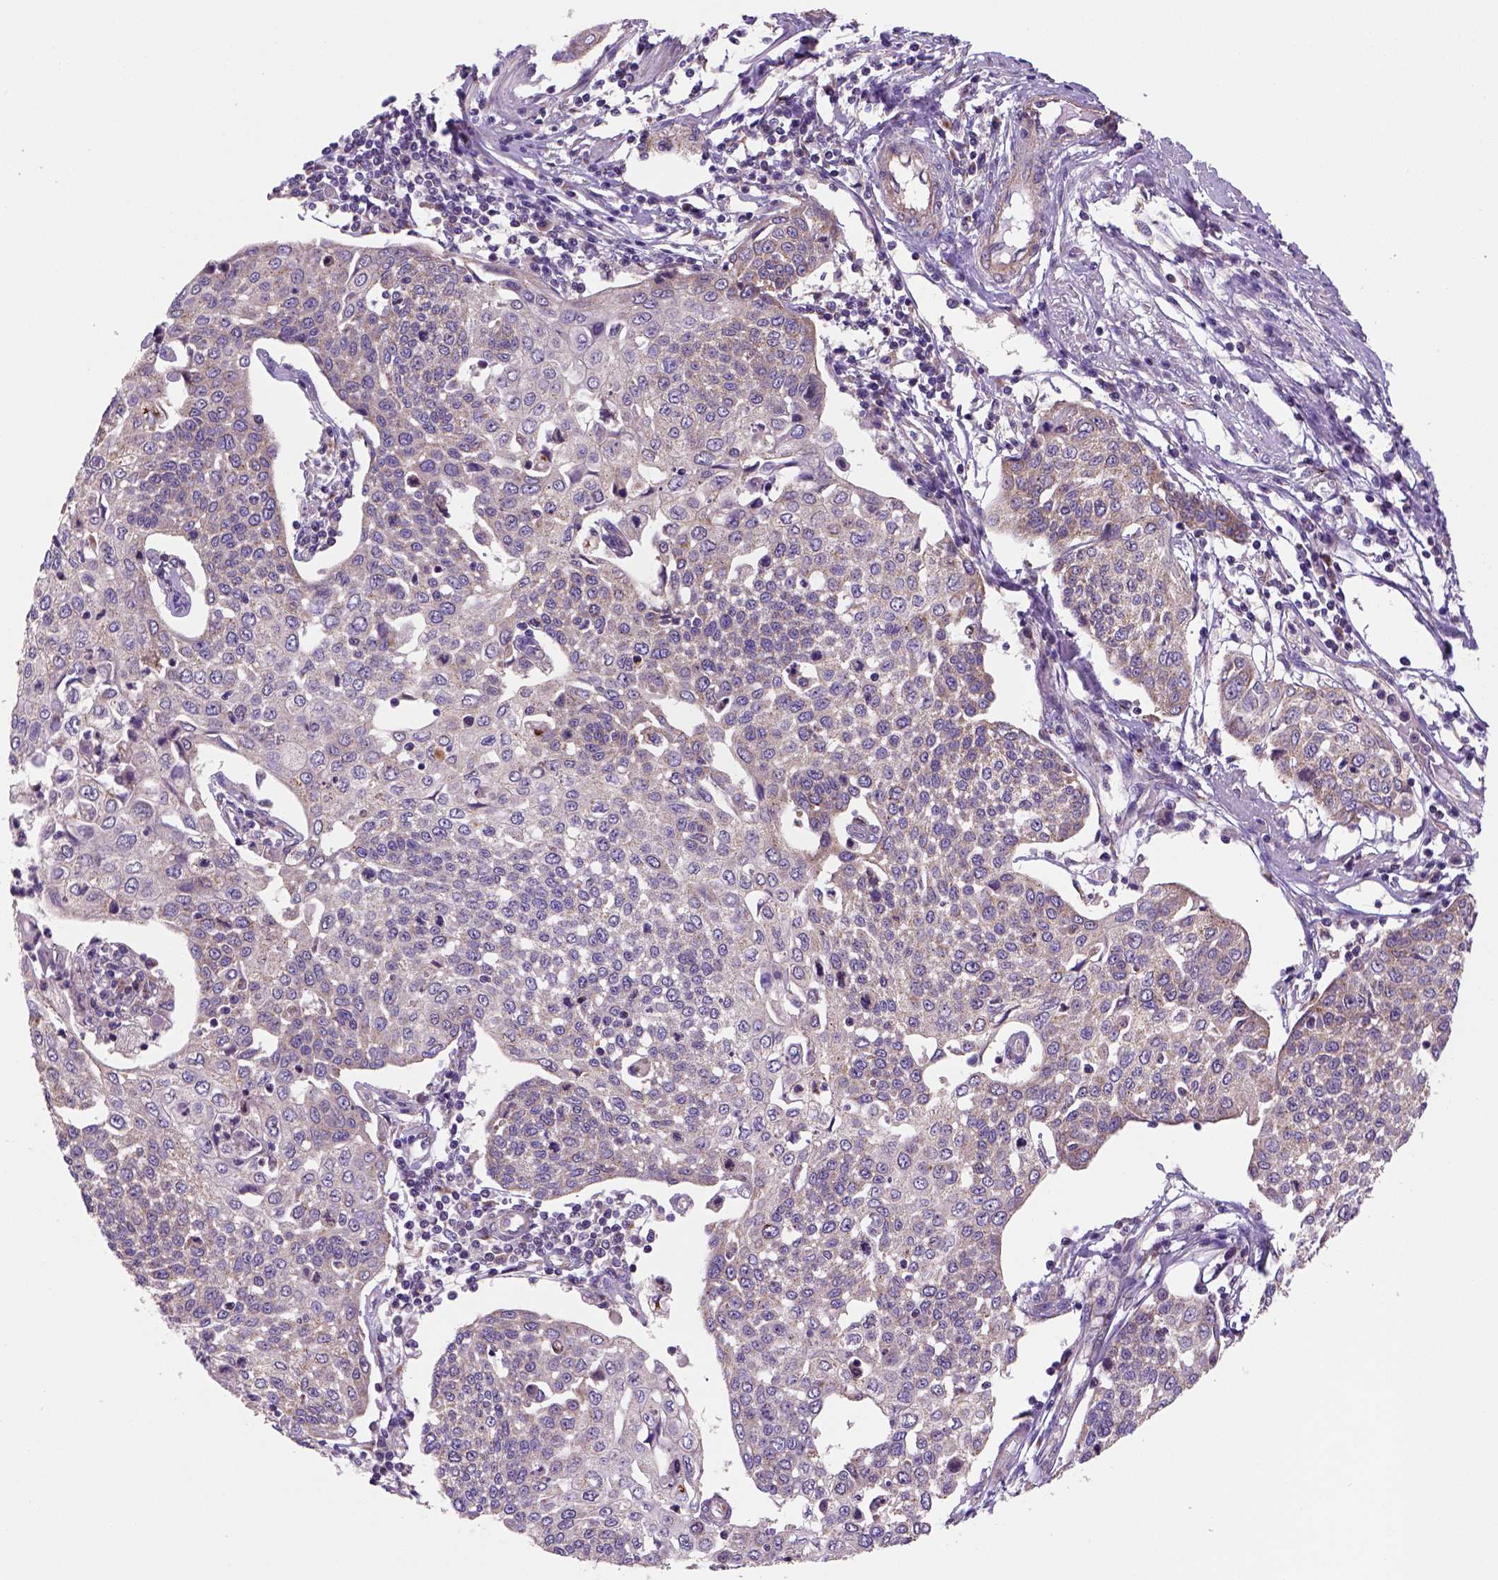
{"staining": {"intensity": "weak", "quantity": "25%-75%", "location": "cytoplasmic/membranous"}, "tissue": "cervical cancer", "cell_type": "Tumor cells", "image_type": "cancer", "snomed": [{"axis": "morphology", "description": "Squamous cell carcinoma, NOS"}, {"axis": "topography", "description": "Cervix"}], "caption": "Human cervical cancer (squamous cell carcinoma) stained with a protein marker demonstrates weak staining in tumor cells.", "gene": "WARS2", "patient": {"sex": "female", "age": 34}}